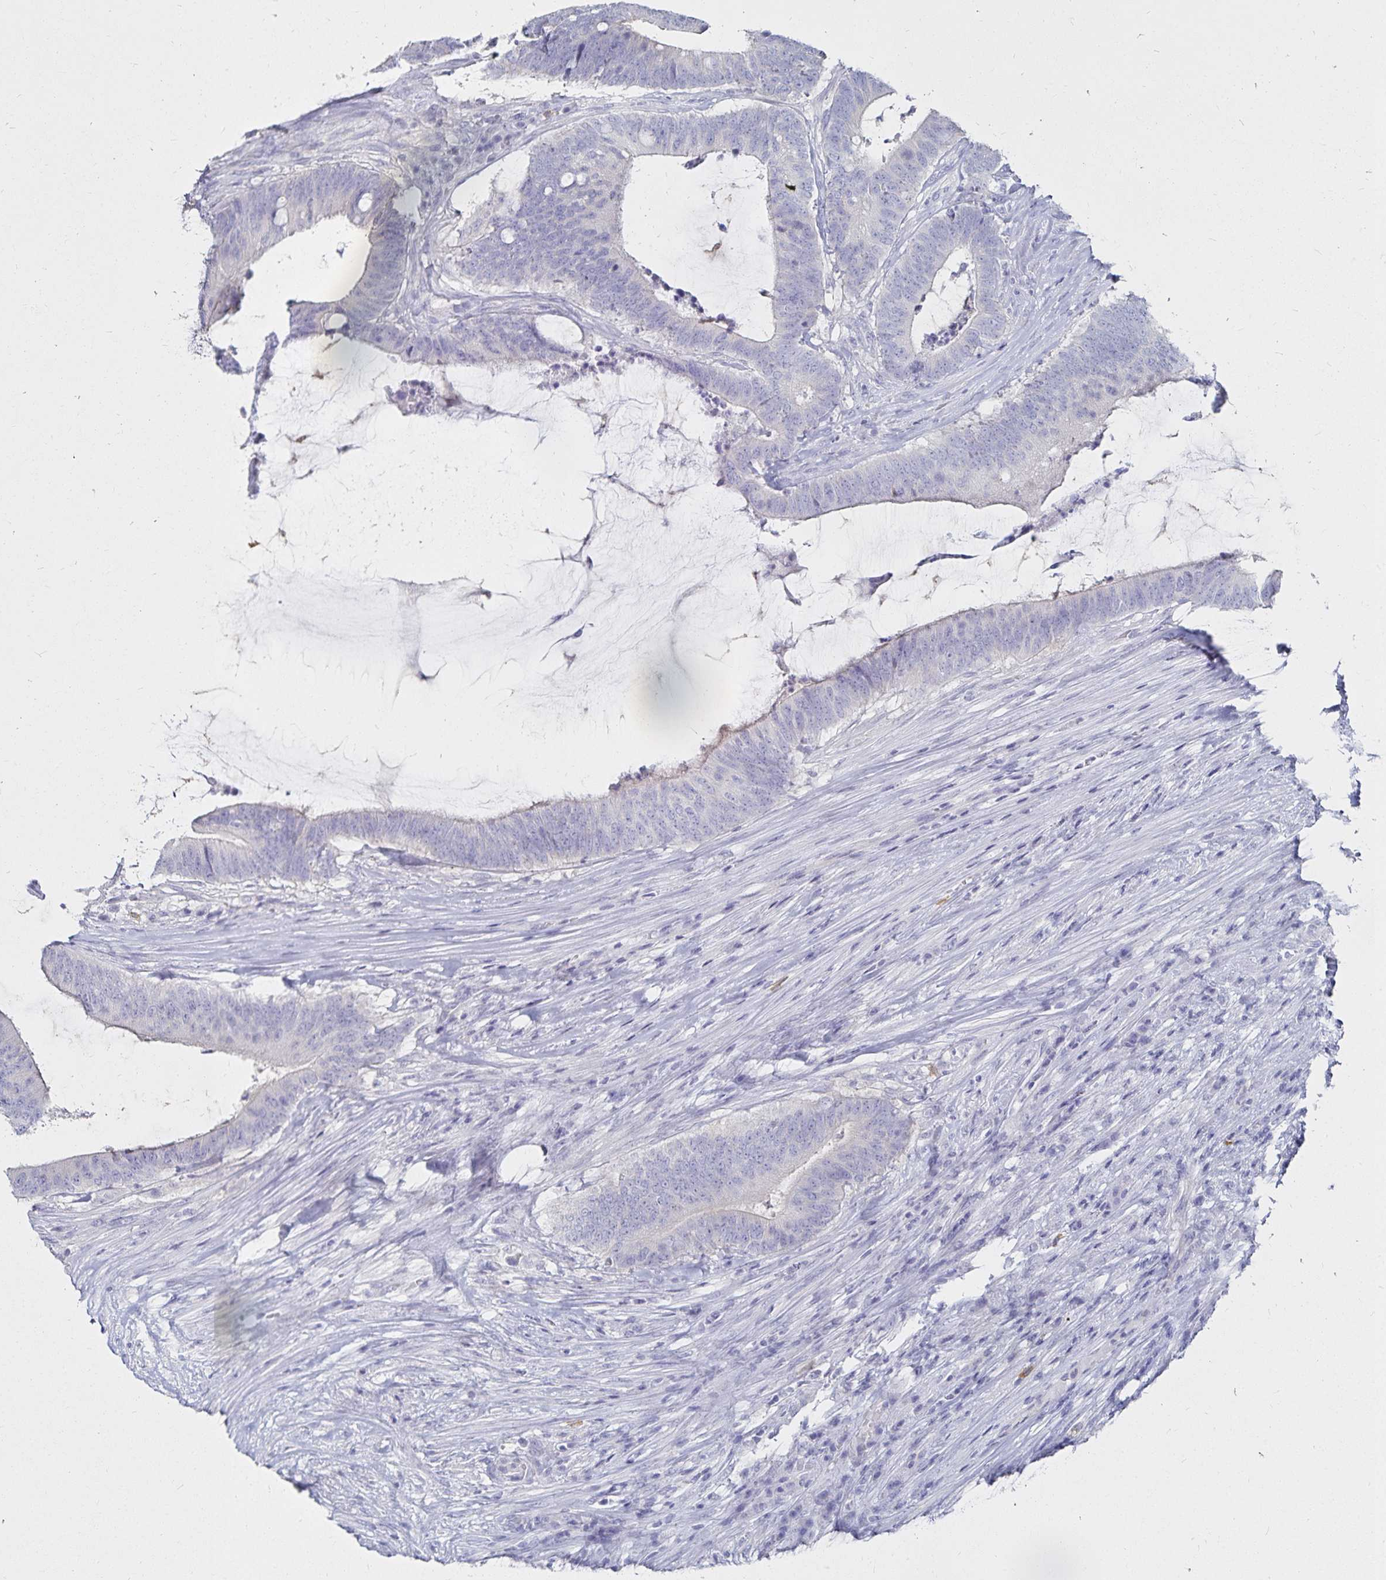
{"staining": {"intensity": "negative", "quantity": "none", "location": "none"}, "tissue": "colorectal cancer", "cell_type": "Tumor cells", "image_type": "cancer", "snomed": [{"axis": "morphology", "description": "Adenocarcinoma, NOS"}, {"axis": "topography", "description": "Colon"}], "caption": "Immunohistochemical staining of colorectal cancer (adenocarcinoma) shows no significant expression in tumor cells.", "gene": "TNIP1", "patient": {"sex": "female", "age": 43}}